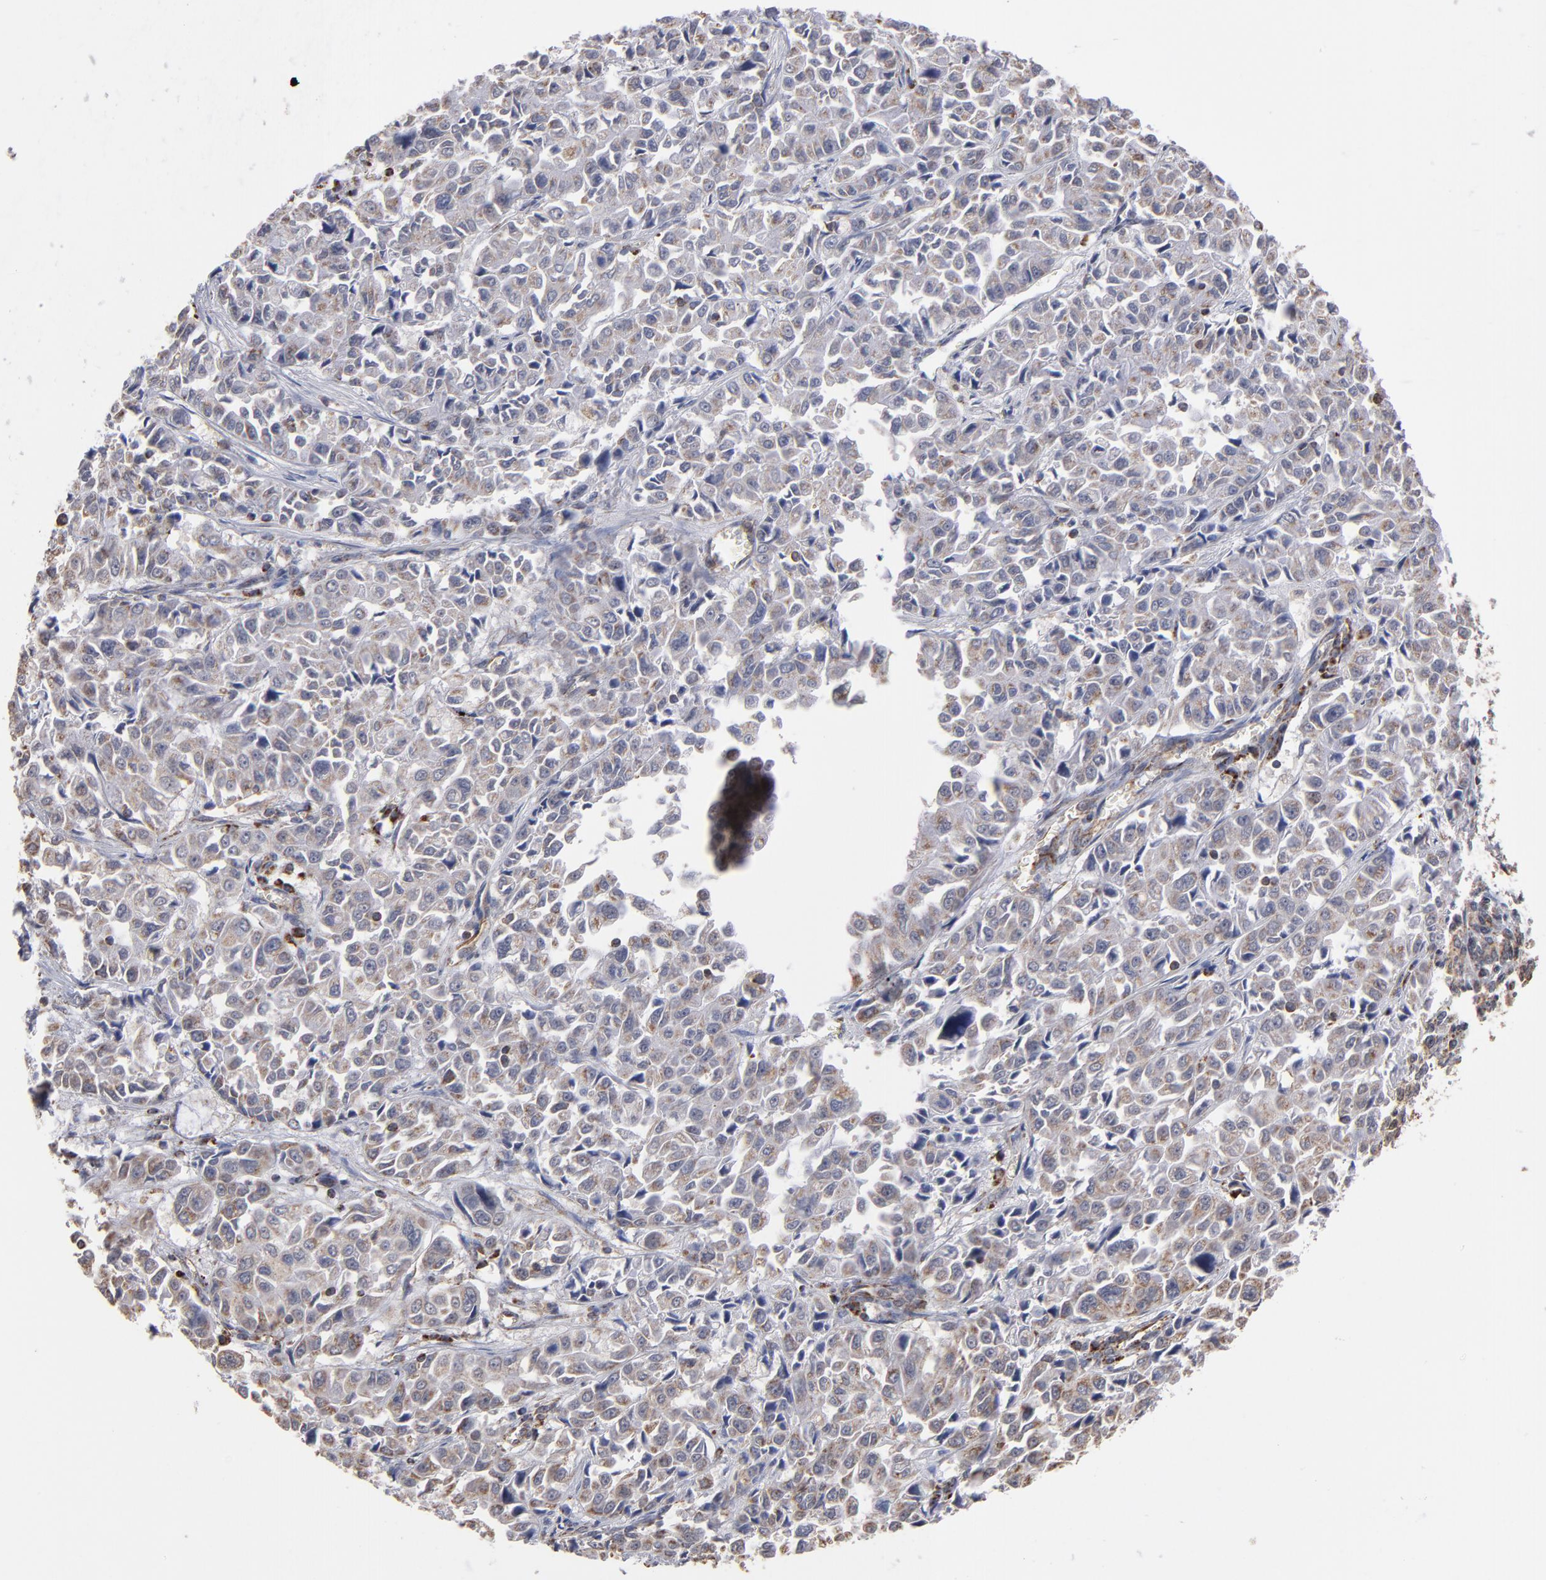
{"staining": {"intensity": "weak", "quantity": ">75%", "location": "cytoplasmic/membranous"}, "tissue": "pancreatic cancer", "cell_type": "Tumor cells", "image_type": "cancer", "snomed": [{"axis": "morphology", "description": "Adenocarcinoma, NOS"}, {"axis": "topography", "description": "Pancreas"}], "caption": "Human pancreatic cancer (adenocarcinoma) stained with a brown dye shows weak cytoplasmic/membranous positive staining in approximately >75% of tumor cells.", "gene": "MIPOL1", "patient": {"sex": "female", "age": 52}}